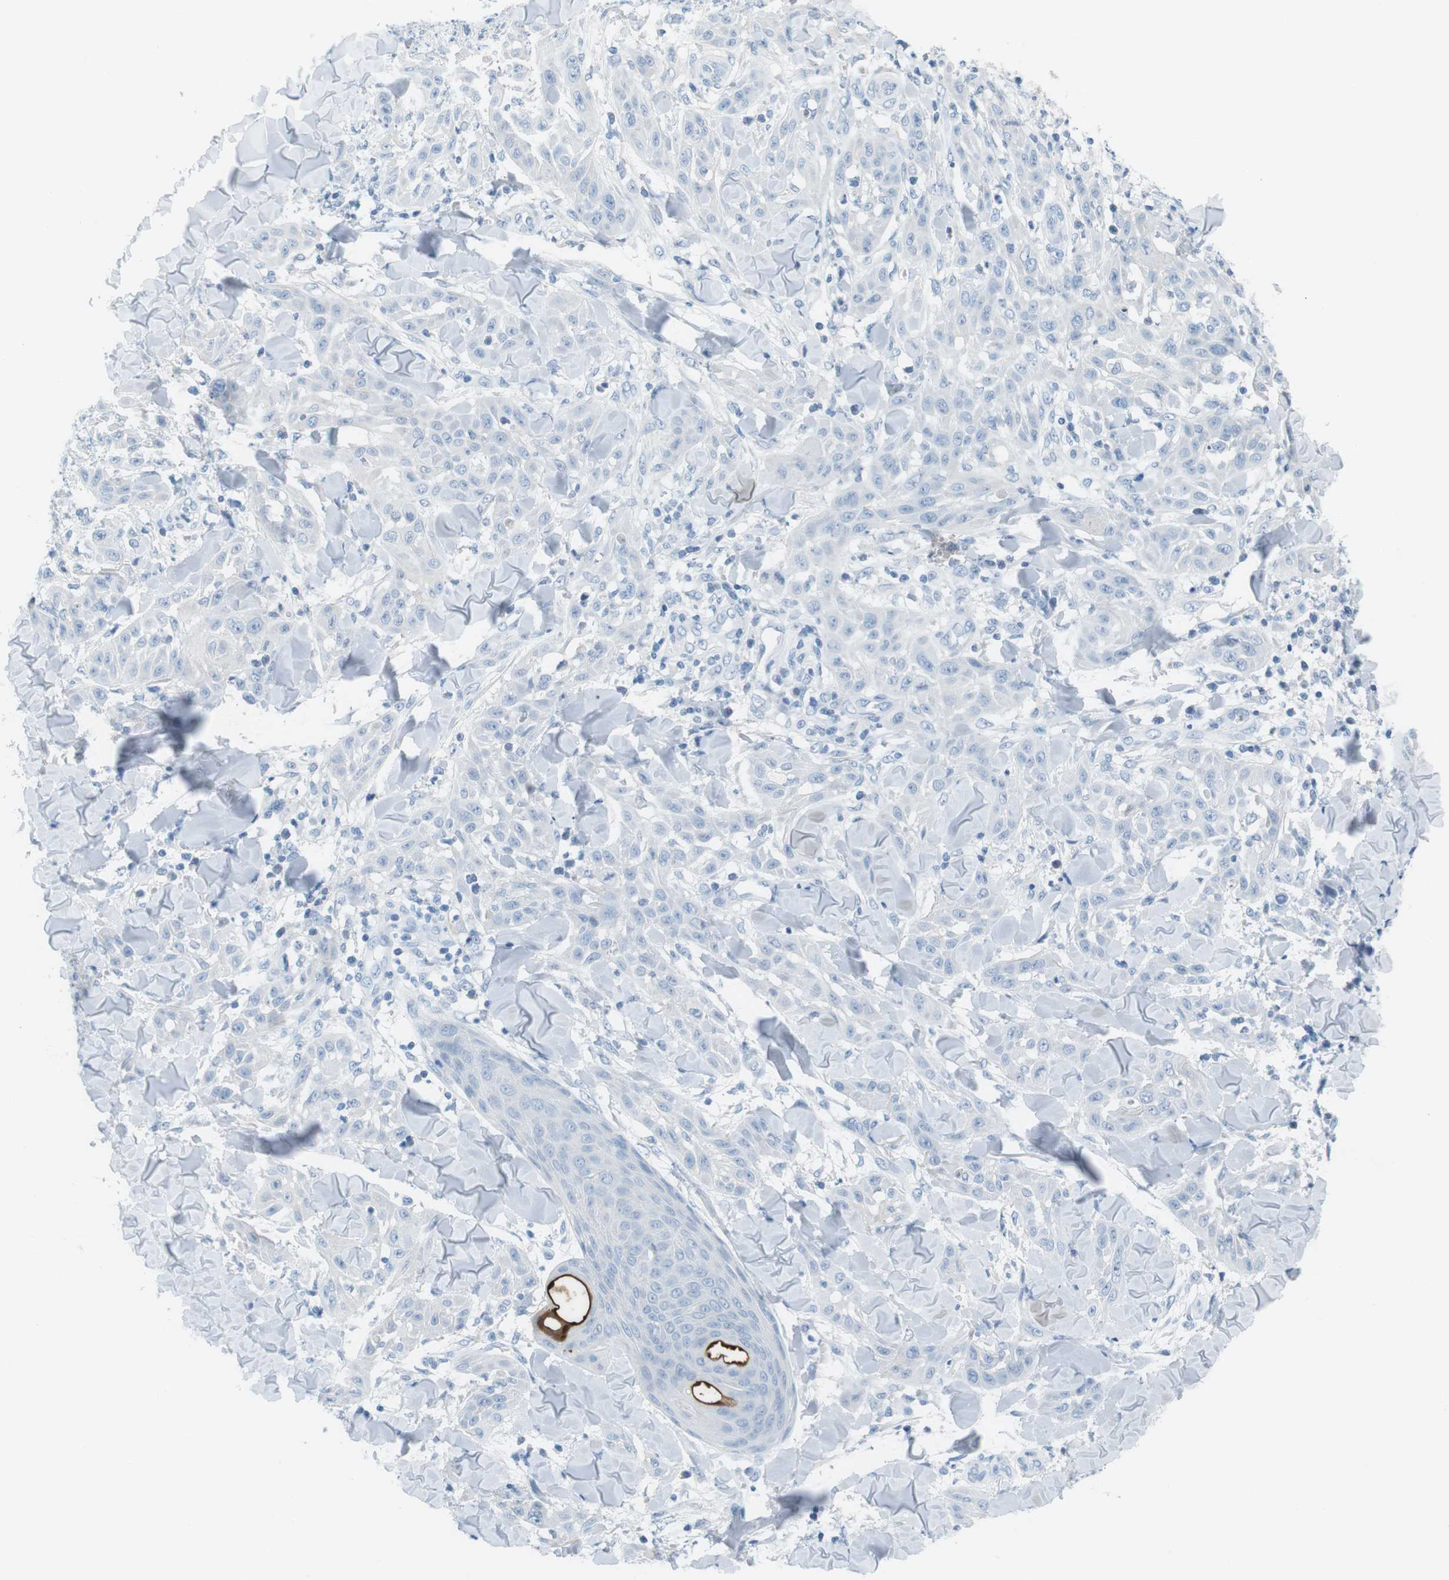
{"staining": {"intensity": "negative", "quantity": "none", "location": "none"}, "tissue": "skin cancer", "cell_type": "Tumor cells", "image_type": "cancer", "snomed": [{"axis": "morphology", "description": "Squamous cell carcinoma, NOS"}, {"axis": "topography", "description": "Skin"}], "caption": "Tumor cells are negative for brown protein staining in skin squamous cell carcinoma.", "gene": "AZGP1", "patient": {"sex": "male", "age": 24}}